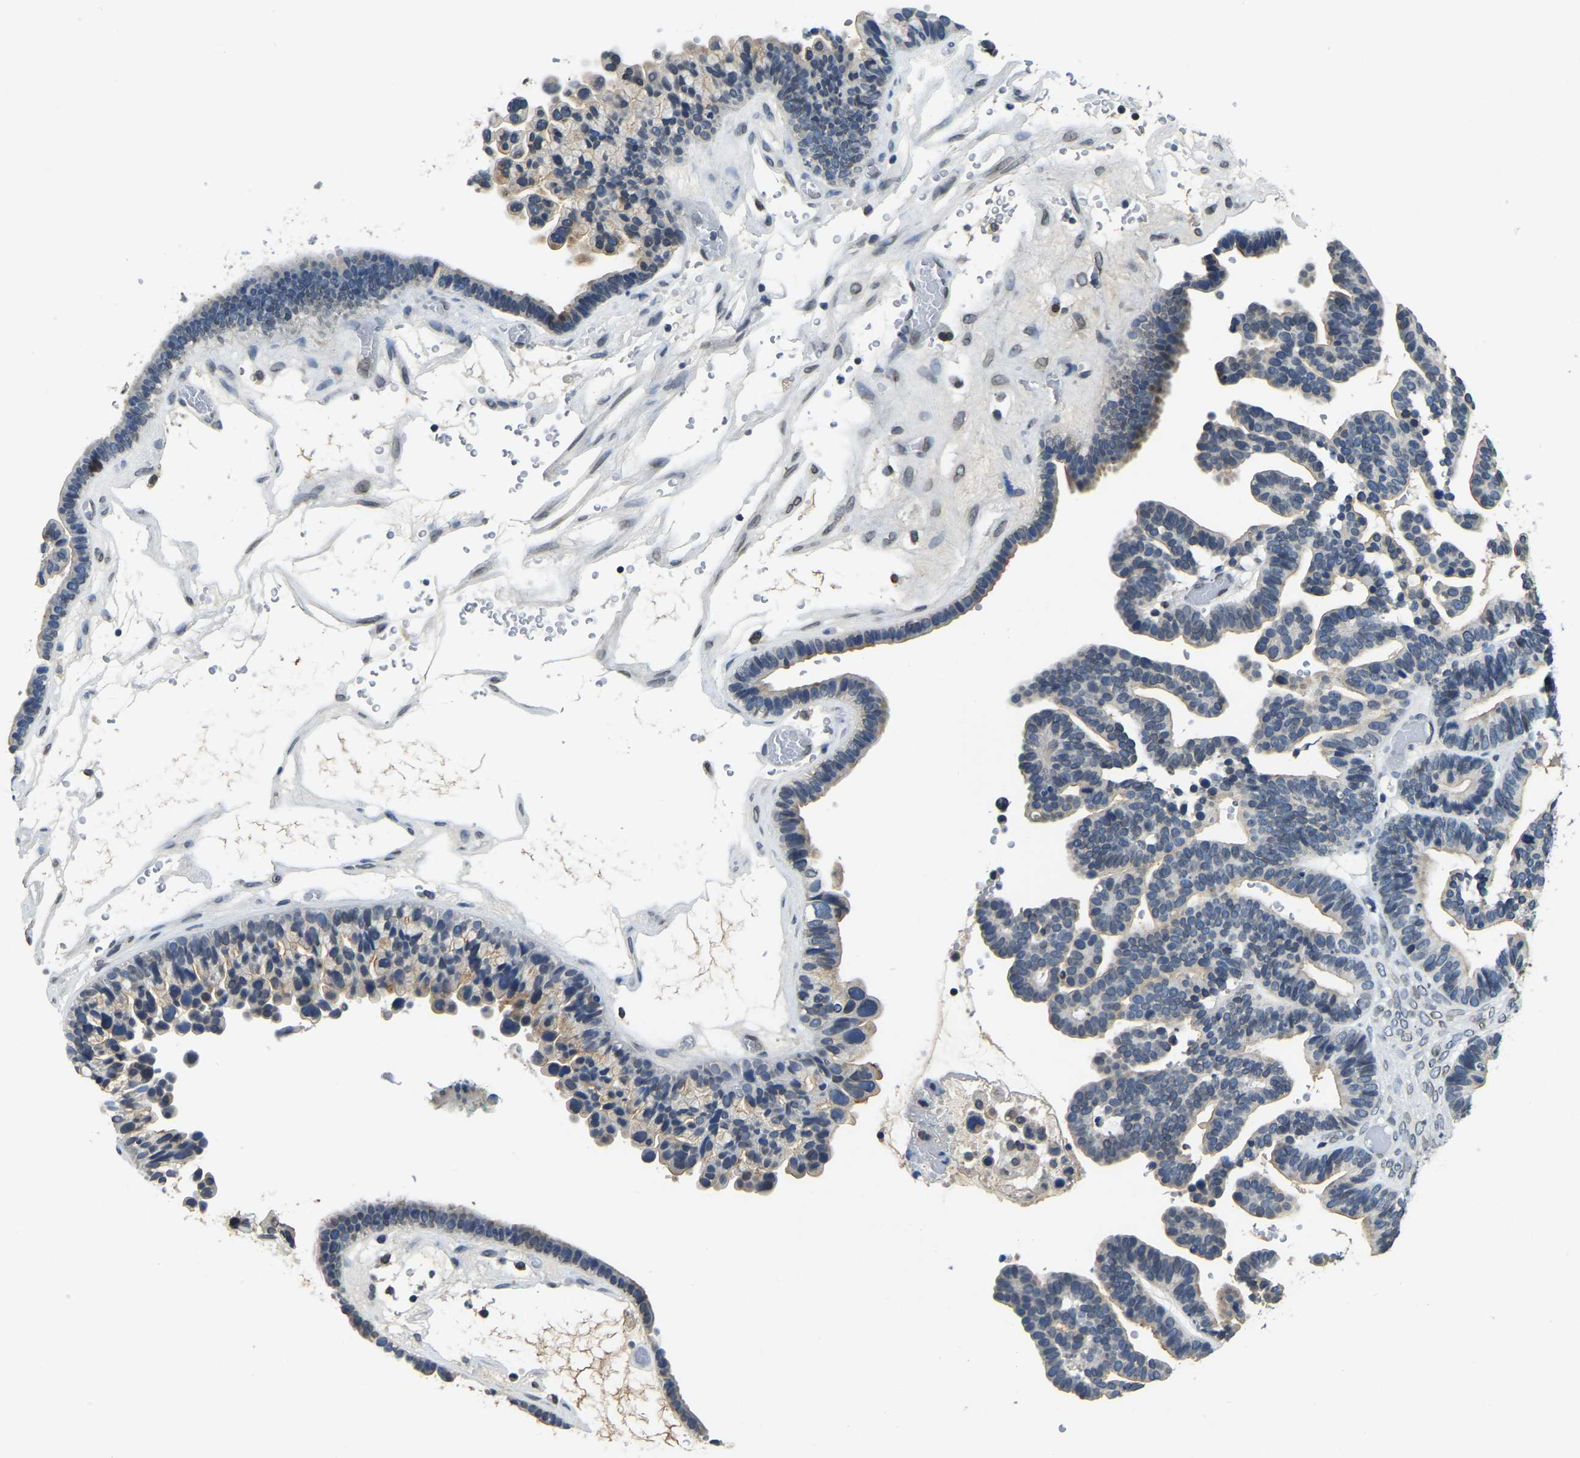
{"staining": {"intensity": "weak", "quantity": "<25%", "location": "cytoplasmic/membranous"}, "tissue": "ovarian cancer", "cell_type": "Tumor cells", "image_type": "cancer", "snomed": [{"axis": "morphology", "description": "Cystadenocarcinoma, serous, NOS"}, {"axis": "topography", "description": "Ovary"}], "caption": "The micrograph demonstrates no staining of tumor cells in ovarian cancer. The staining is performed using DAB brown chromogen with nuclei counter-stained in using hematoxylin.", "gene": "RANBP2", "patient": {"sex": "female", "age": 56}}